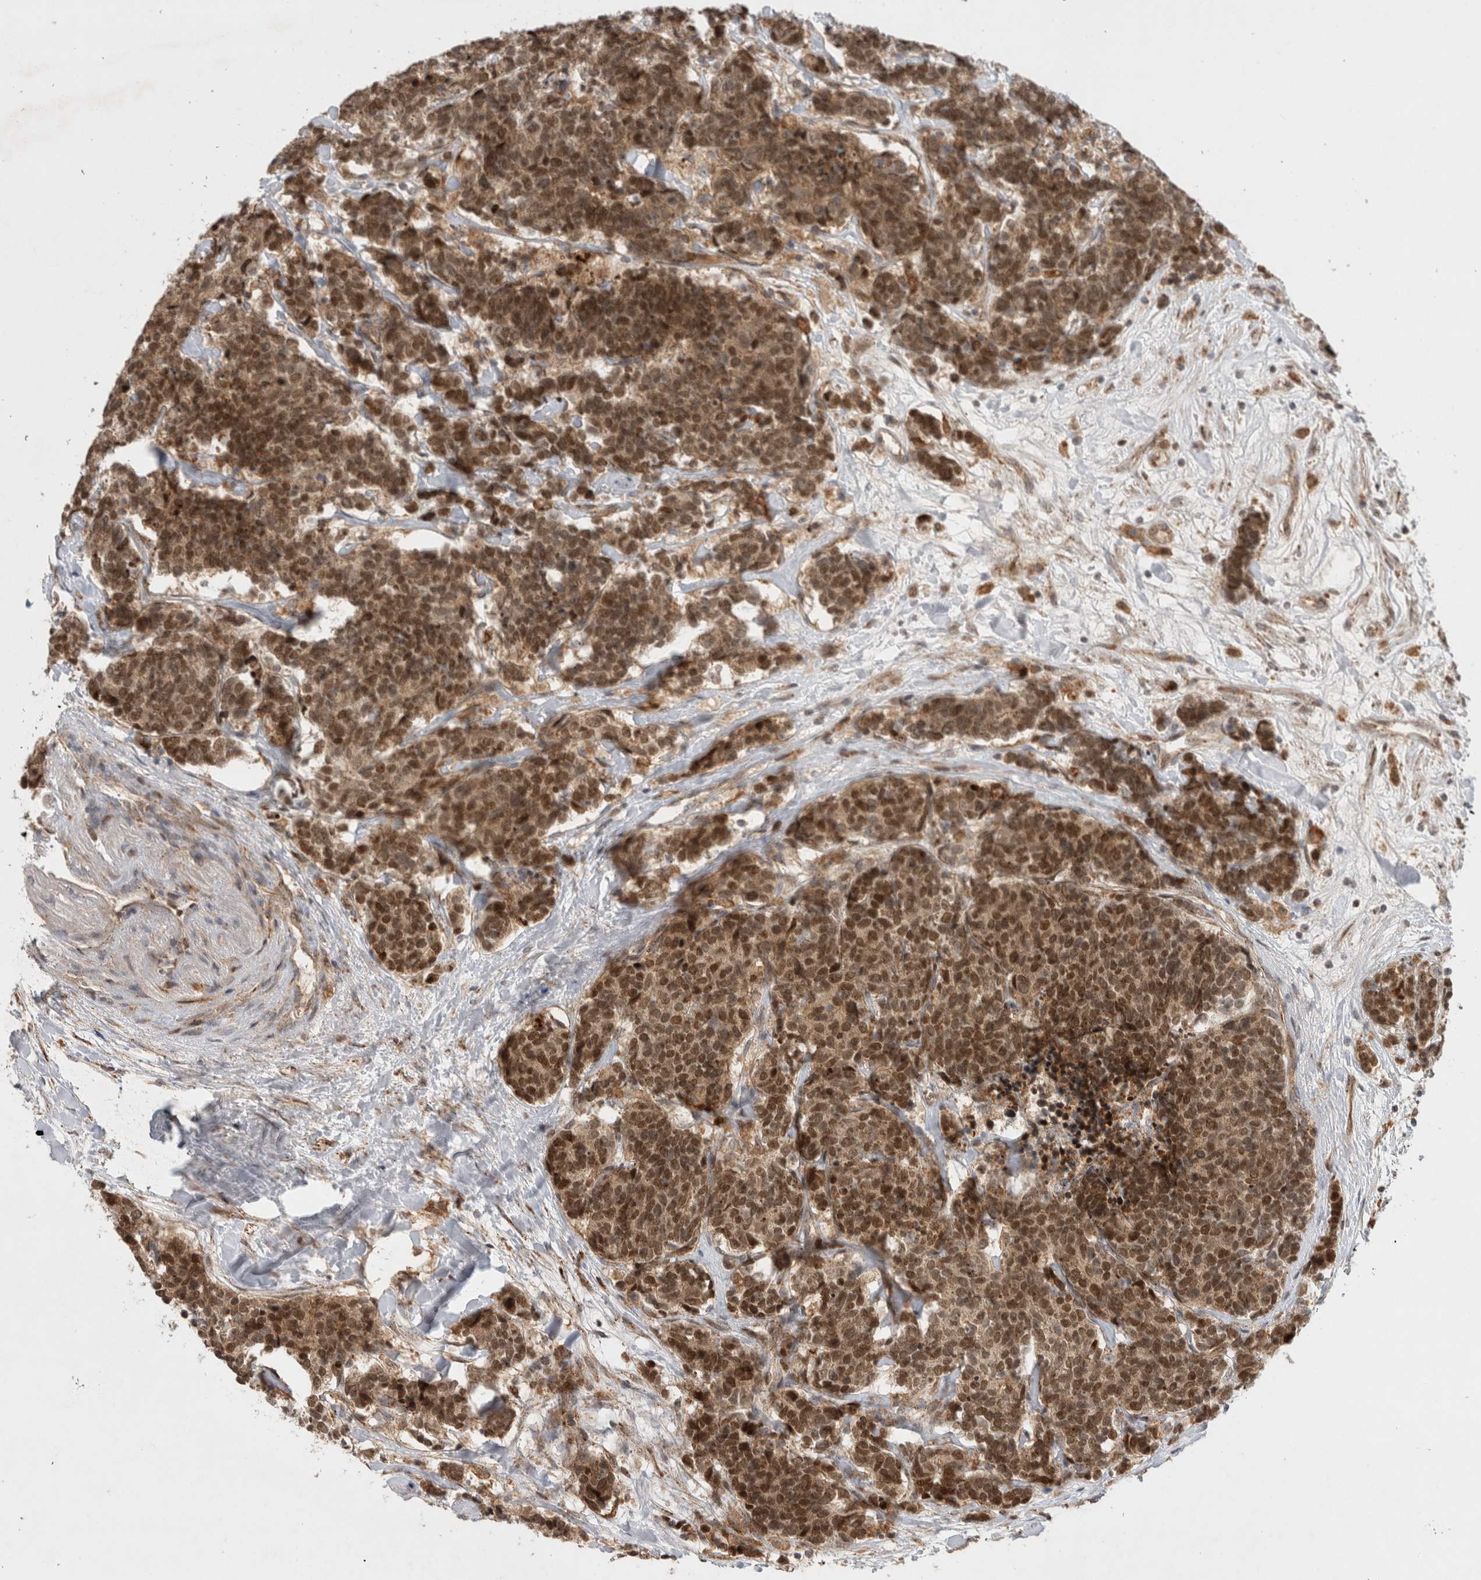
{"staining": {"intensity": "strong", "quantity": ">75%", "location": "cytoplasmic/membranous,nuclear"}, "tissue": "carcinoid", "cell_type": "Tumor cells", "image_type": "cancer", "snomed": [{"axis": "morphology", "description": "Carcinoma, NOS"}, {"axis": "morphology", "description": "Carcinoid, malignant, NOS"}, {"axis": "topography", "description": "Urinary bladder"}], "caption": "Immunohistochemistry (DAB (3,3'-diaminobenzidine)) staining of human carcinoid demonstrates strong cytoplasmic/membranous and nuclear protein positivity in about >75% of tumor cells.", "gene": "INSRR", "patient": {"sex": "male", "age": 57}}